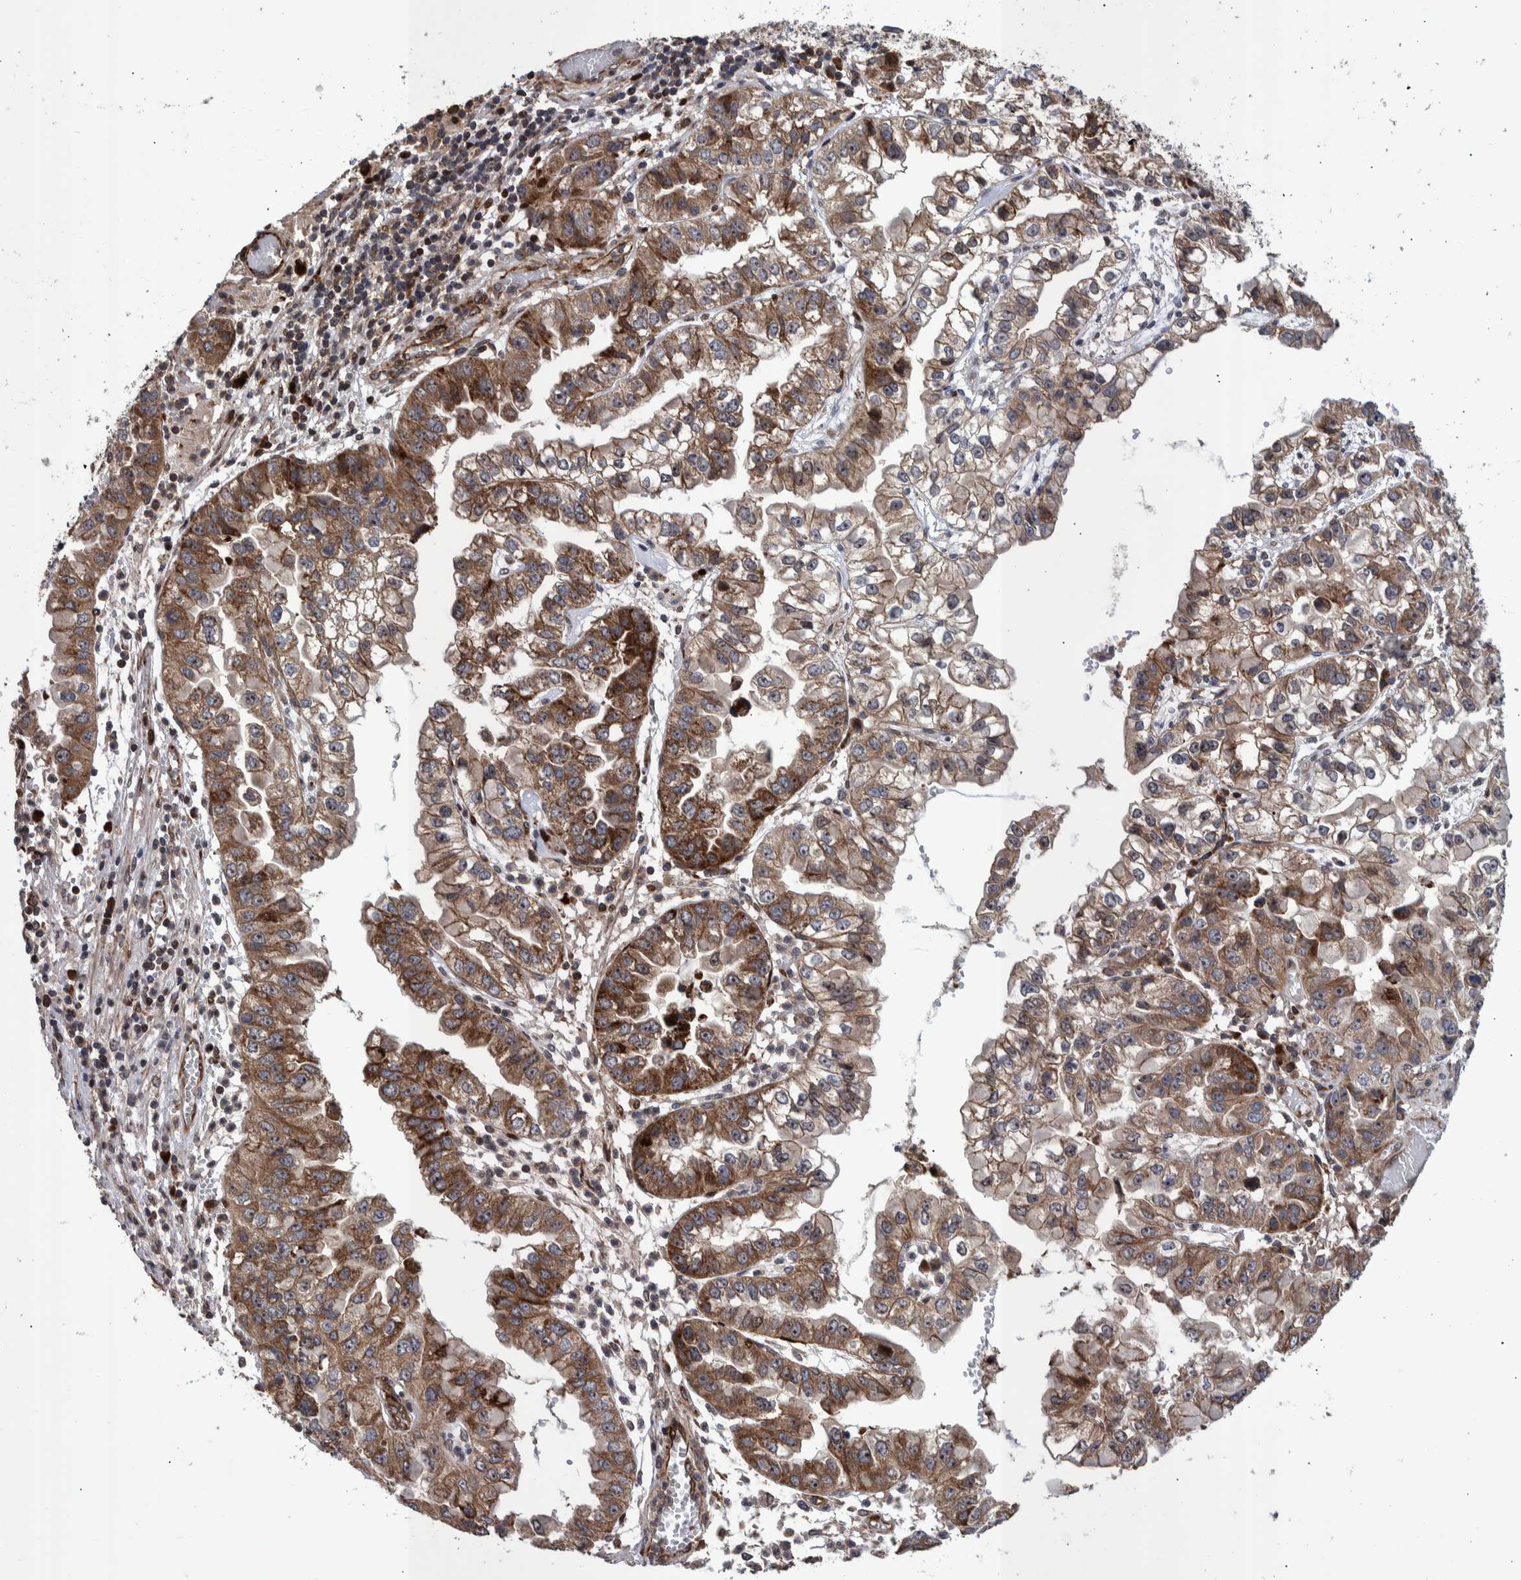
{"staining": {"intensity": "moderate", "quantity": ">75%", "location": "cytoplasmic/membranous"}, "tissue": "liver cancer", "cell_type": "Tumor cells", "image_type": "cancer", "snomed": [{"axis": "morphology", "description": "Cholangiocarcinoma"}, {"axis": "topography", "description": "Liver"}], "caption": "Liver cholangiocarcinoma stained with a brown dye exhibits moderate cytoplasmic/membranous positive positivity in approximately >75% of tumor cells.", "gene": "SHISA6", "patient": {"sex": "female", "age": 79}}